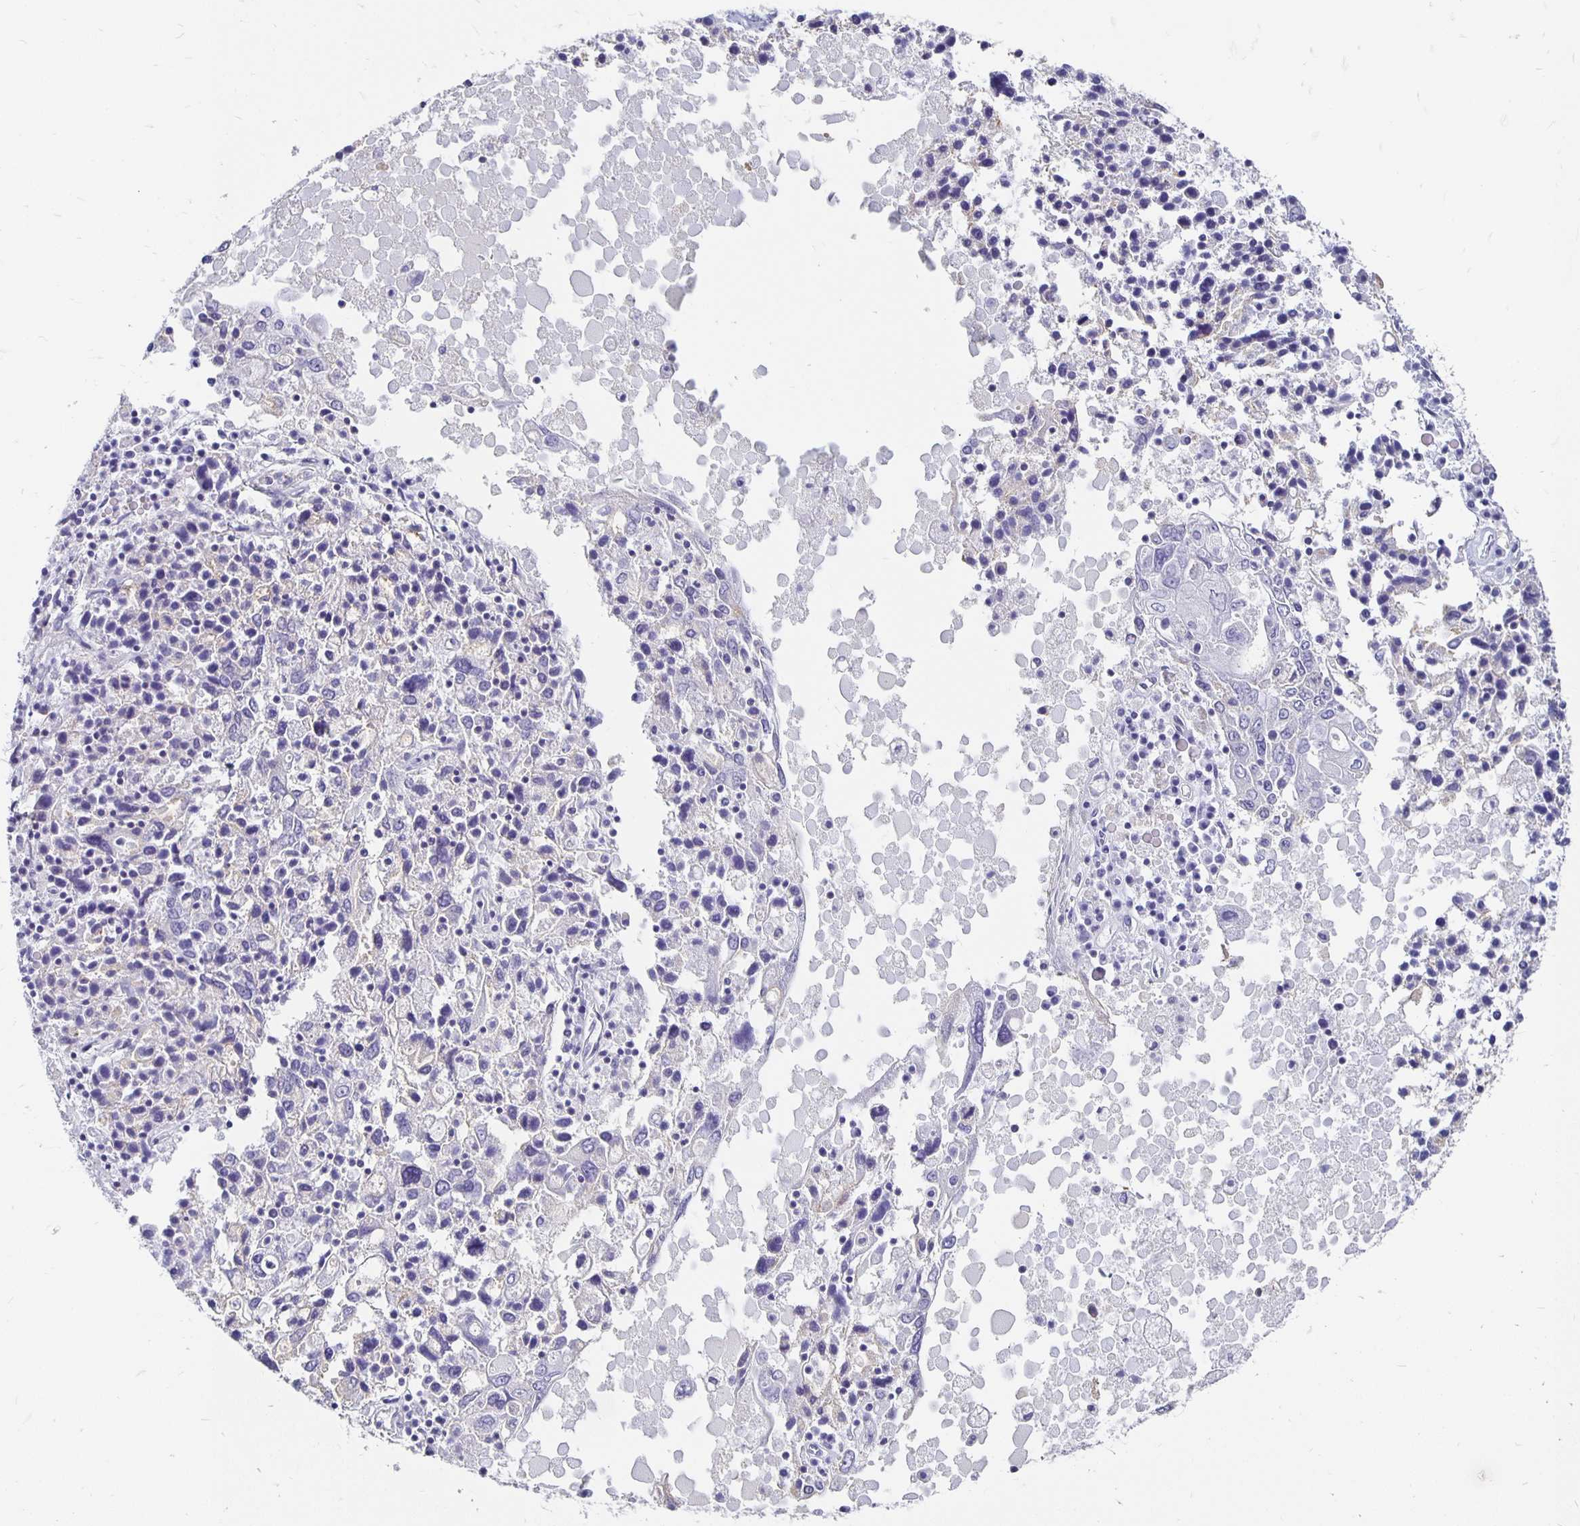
{"staining": {"intensity": "negative", "quantity": "none", "location": "none"}, "tissue": "ovarian cancer", "cell_type": "Tumor cells", "image_type": "cancer", "snomed": [{"axis": "morphology", "description": "Carcinoma, endometroid"}, {"axis": "topography", "description": "Ovary"}], "caption": "A high-resolution micrograph shows immunohistochemistry staining of ovarian endometroid carcinoma, which shows no significant positivity in tumor cells. Nuclei are stained in blue.", "gene": "APOB", "patient": {"sex": "female", "age": 62}}